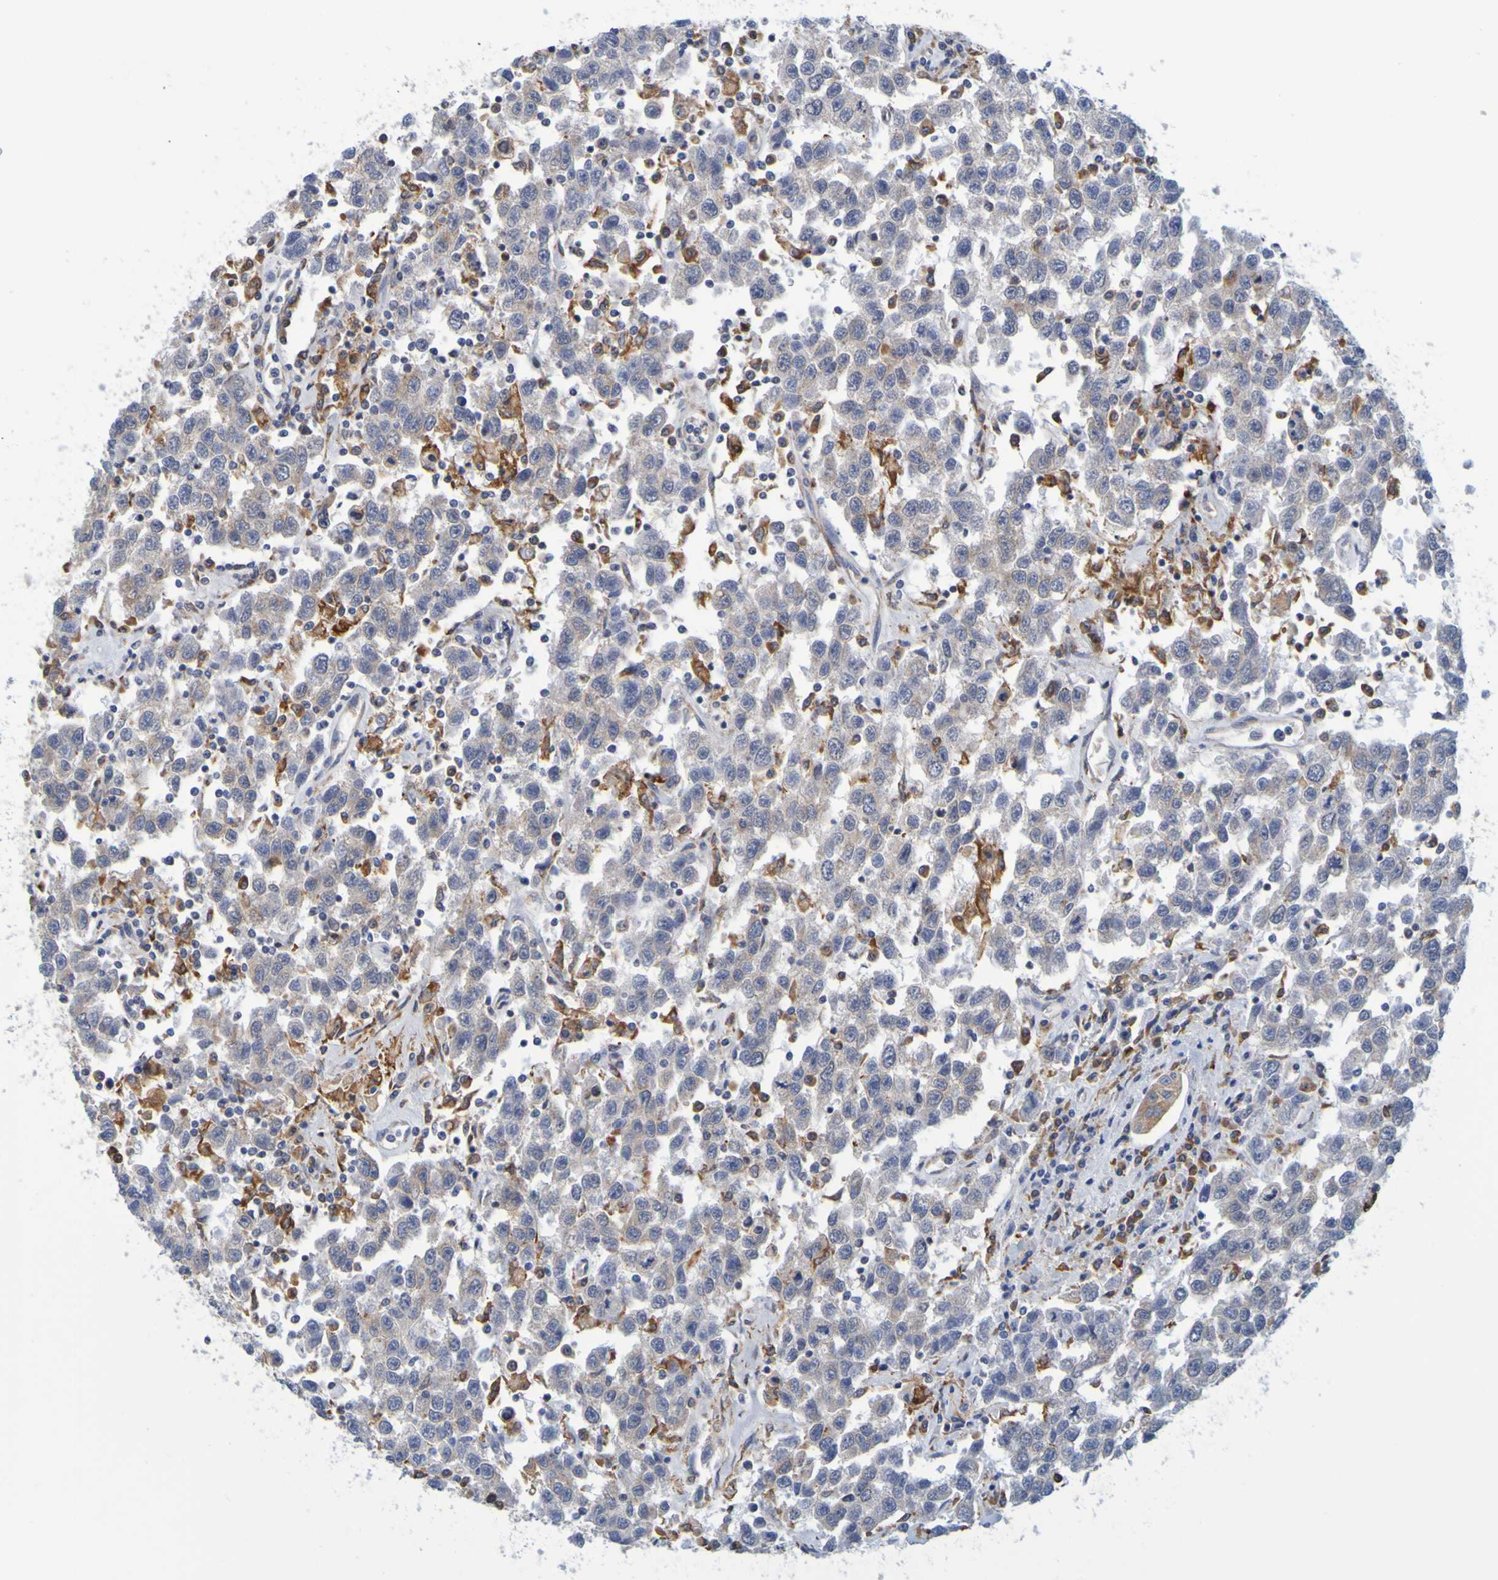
{"staining": {"intensity": "weak", "quantity": ">75%", "location": "cytoplasmic/membranous"}, "tissue": "testis cancer", "cell_type": "Tumor cells", "image_type": "cancer", "snomed": [{"axis": "morphology", "description": "Seminoma, NOS"}, {"axis": "topography", "description": "Testis"}], "caption": "This photomicrograph demonstrates IHC staining of human testis cancer (seminoma), with low weak cytoplasmic/membranous positivity in approximately >75% of tumor cells.", "gene": "SIL1", "patient": {"sex": "male", "age": 41}}